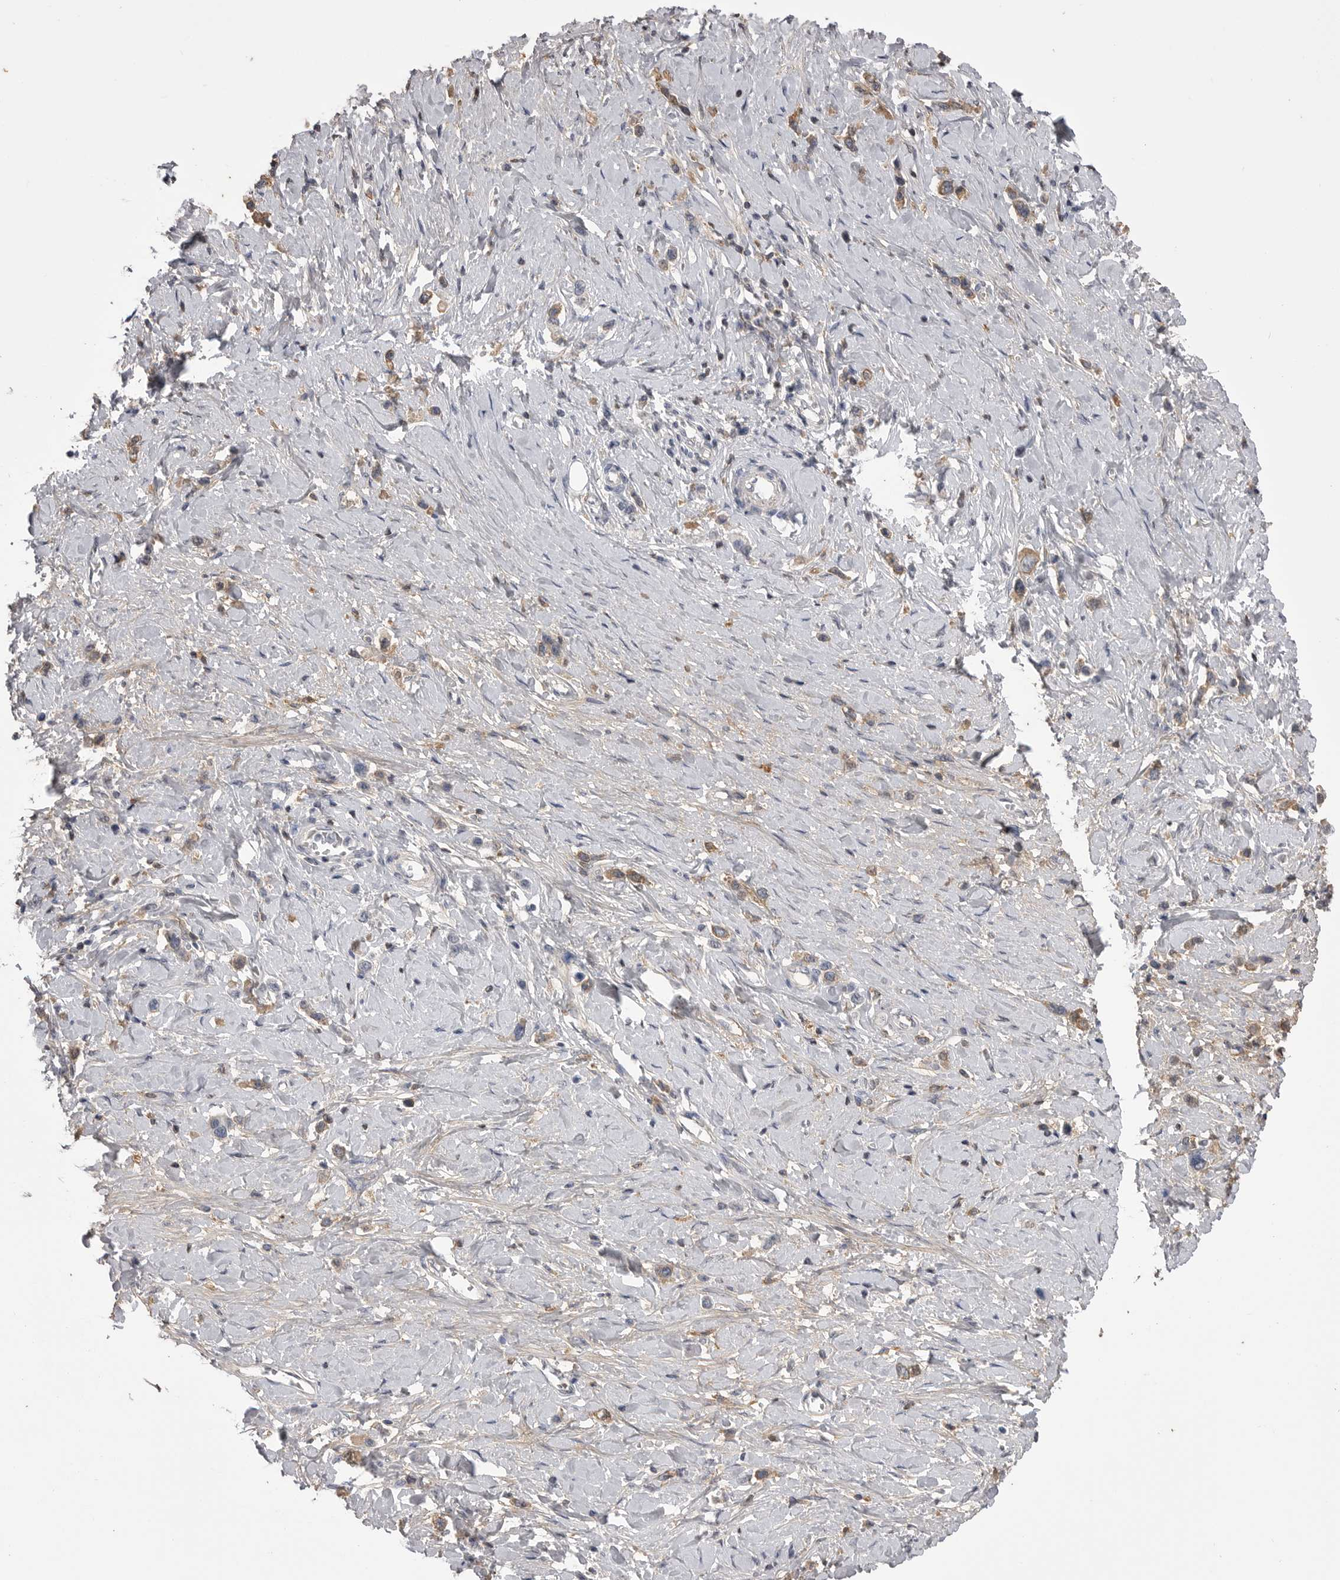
{"staining": {"intensity": "moderate", "quantity": ">75%", "location": "cytoplasmic/membranous"}, "tissue": "stomach cancer", "cell_type": "Tumor cells", "image_type": "cancer", "snomed": [{"axis": "morphology", "description": "Adenocarcinoma, NOS"}, {"axis": "topography", "description": "Stomach"}], "caption": "A high-resolution micrograph shows immunohistochemistry (IHC) staining of stomach cancer (adenocarcinoma), which reveals moderate cytoplasmic/membranous expression in approximately >75% of tumor cells.", "gene": "AHSG", "patient": {"sex": "female", "age": 65}}